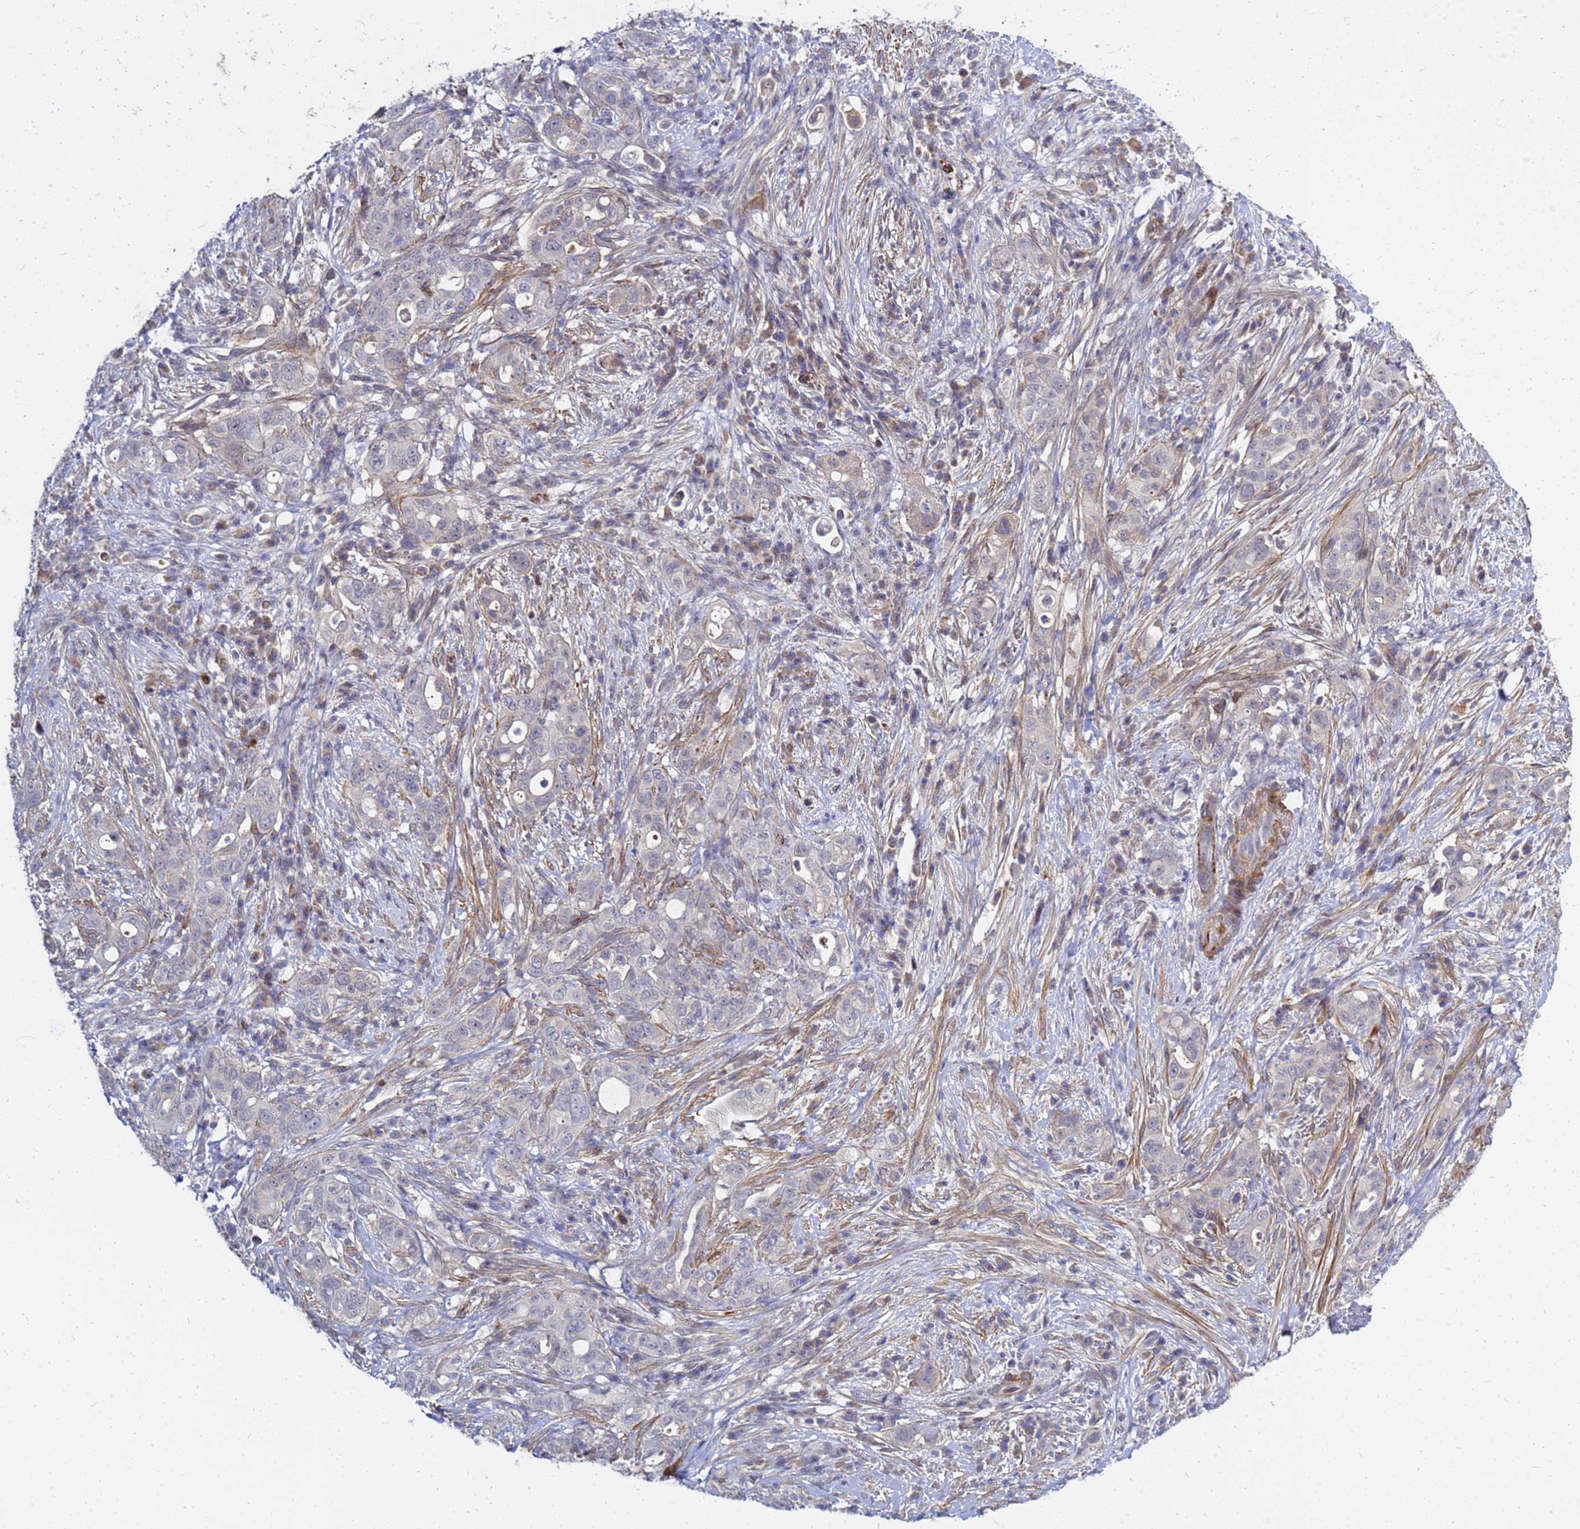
{"staining": {"intensity": "negative", "quantity": "none", "location": "none"}, "tissue": "pancreatic cancer", "cell_type": "Tumor cells", "image_type": "cancer", "snomed": [{"axis": "morphology", "description": "Normal tissue, NOS"}, {"axis": "morphology", "description": "Adenocarcinoma, NOS"}, {"axis": "topography", "description": "Lymph node"}, {"axis": "topography", "description": "Pancreas"}], "caption": "IHC photomicrograph of neoplastic tissue: human pancreatic adenocarcinoma stained with DAB (3,3'-diaminobenzidine) reveals no significant protein positivity in tumor cells. (DAB (3,3'-diaminobenzidine) immunohistochemistry, high magnification).", "gene": "SRGAP3", "patient": {"sex": "female", "age": 67}}